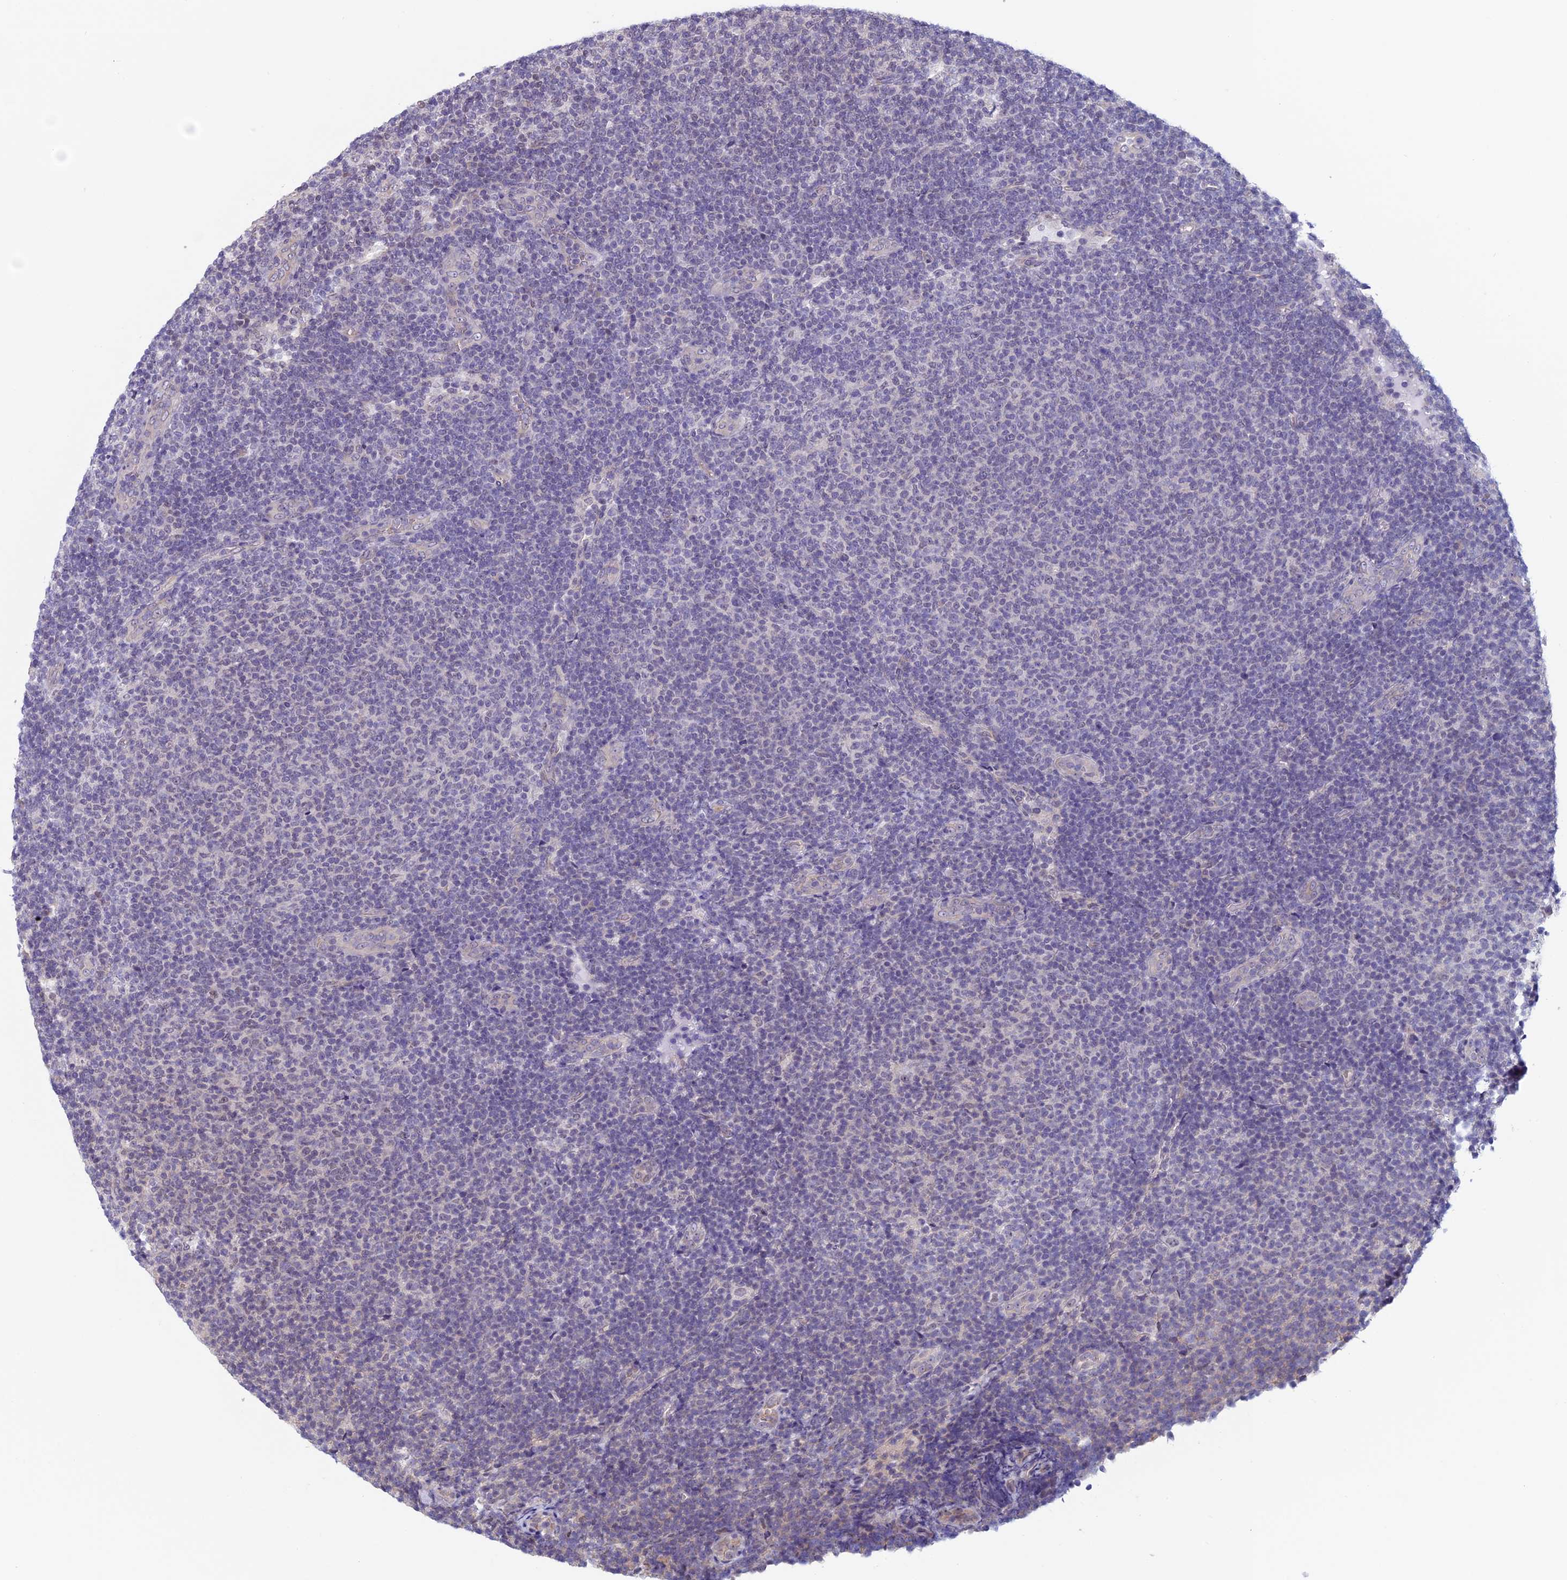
{"staining": {"intensity": "negative", "quantity": "none", "location": "none"}, "tissue": "lymphoma", "cell_type": "Tumor cells", "image_type": "cancer", "snomed": [{"axis": "morphology", "description": "Malignant lymphoma, non-Hodgkin's type, Low grade"}, {"axis": "topography", "description": "Lymph node"}], "caption": "Tumor cells show no significant protein positivity in low-grade malignant lymphoma, non-Hodgkin's type. (DAB (3,3'-diaminobenzidine) IHC with hematoxylin counter stain).", "gene": "SLC1A6", "patient": {"sex": "male", "age": 66}}